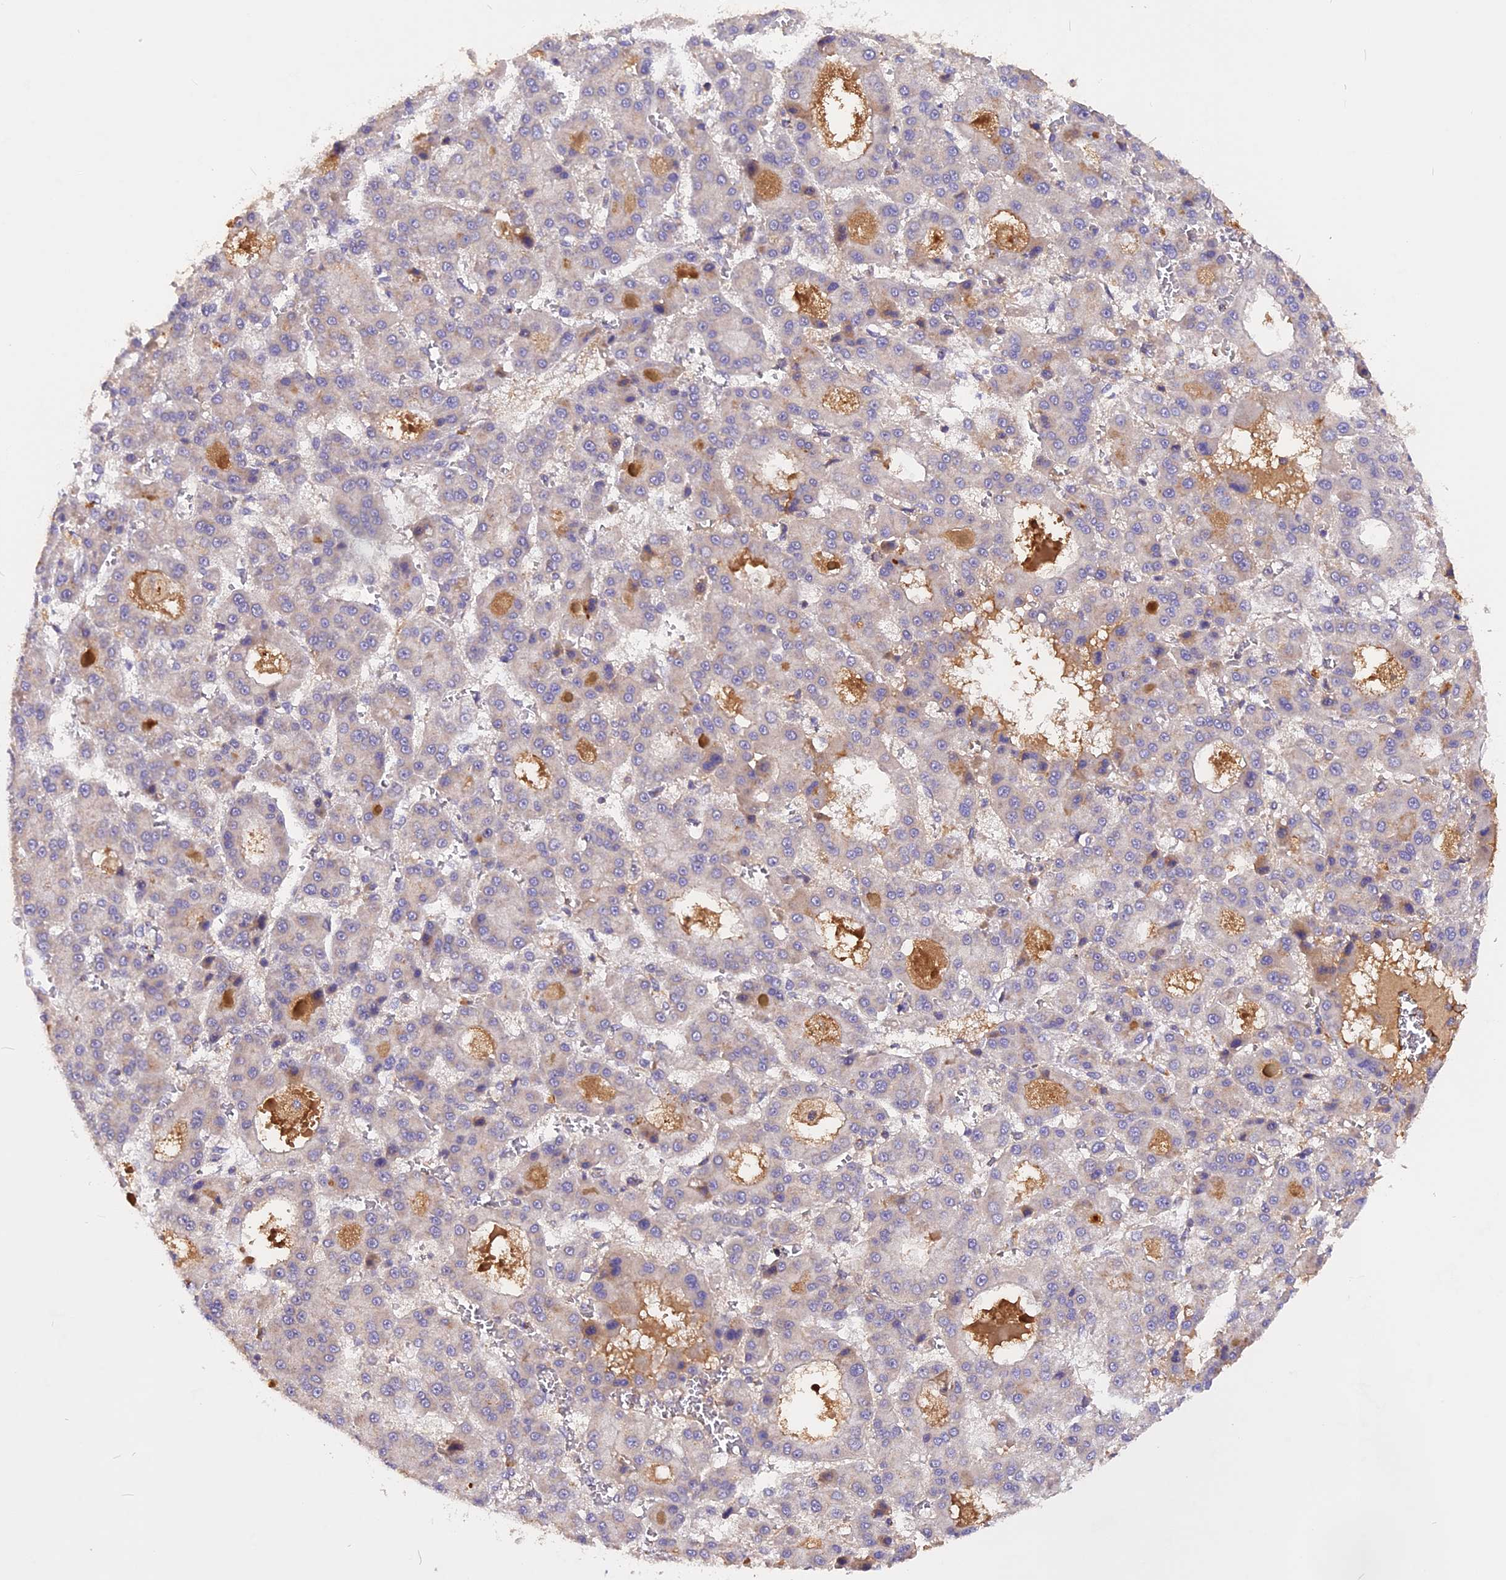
{"staining": {"intensity": "negative", "quantity": "none", "location": "none"}, "tissue": "liver cancer", "cell_type": "Tumor cells", "image_type": "cancer", "snomed": [{"axis": "morphology", "description": "Carcinoma, Hepatocellular, NOS"}, {"axis": "topography", "description": "Liver"}], "caption": "This is an immunohistochemistry (IHC) histopathology image of human hepatocellular carcinoma (liver). There is no staining in tumor cells.", "gene": "MARK4", "patient": {"sex": "male", "age": 70}}